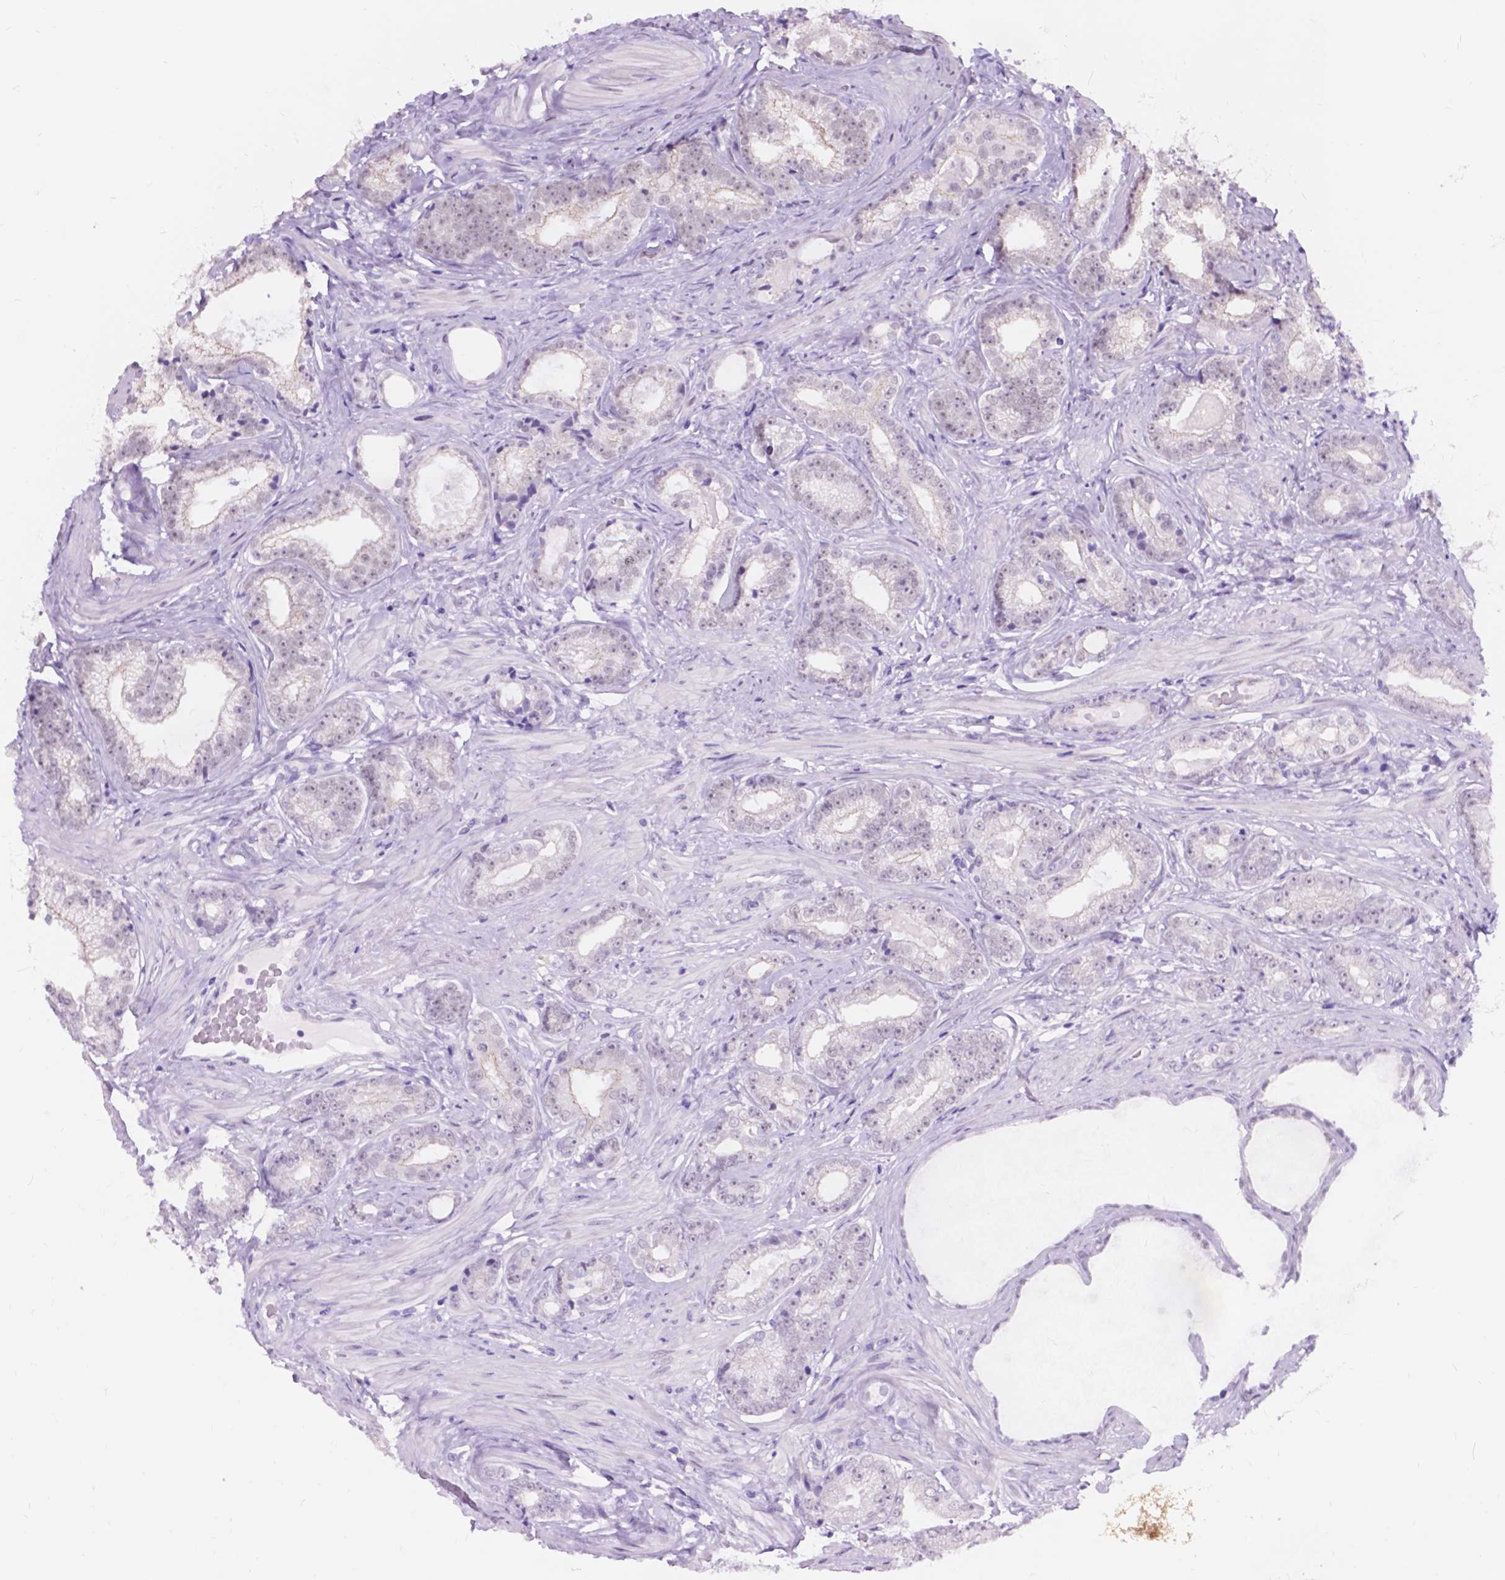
{"staining": {"intensity": "negative", "quantity": "none", "location": "none"}, "tissue": "prostate cancer", "cell_type": "Tumor cells", "image_type": "cancer", "snomed": [{"axis": "morphology", "description": "Adenocarcinoma, Low grade"}, {"axis": "topography", "description": "Prostate"}], "caption": "Immunohistochemistry image of prostate cancer stained for a protein (brown), which exhibits no positivity in tumor cells.", "gene": "DCC", "patient": {"sex": "male", "age": 61}}